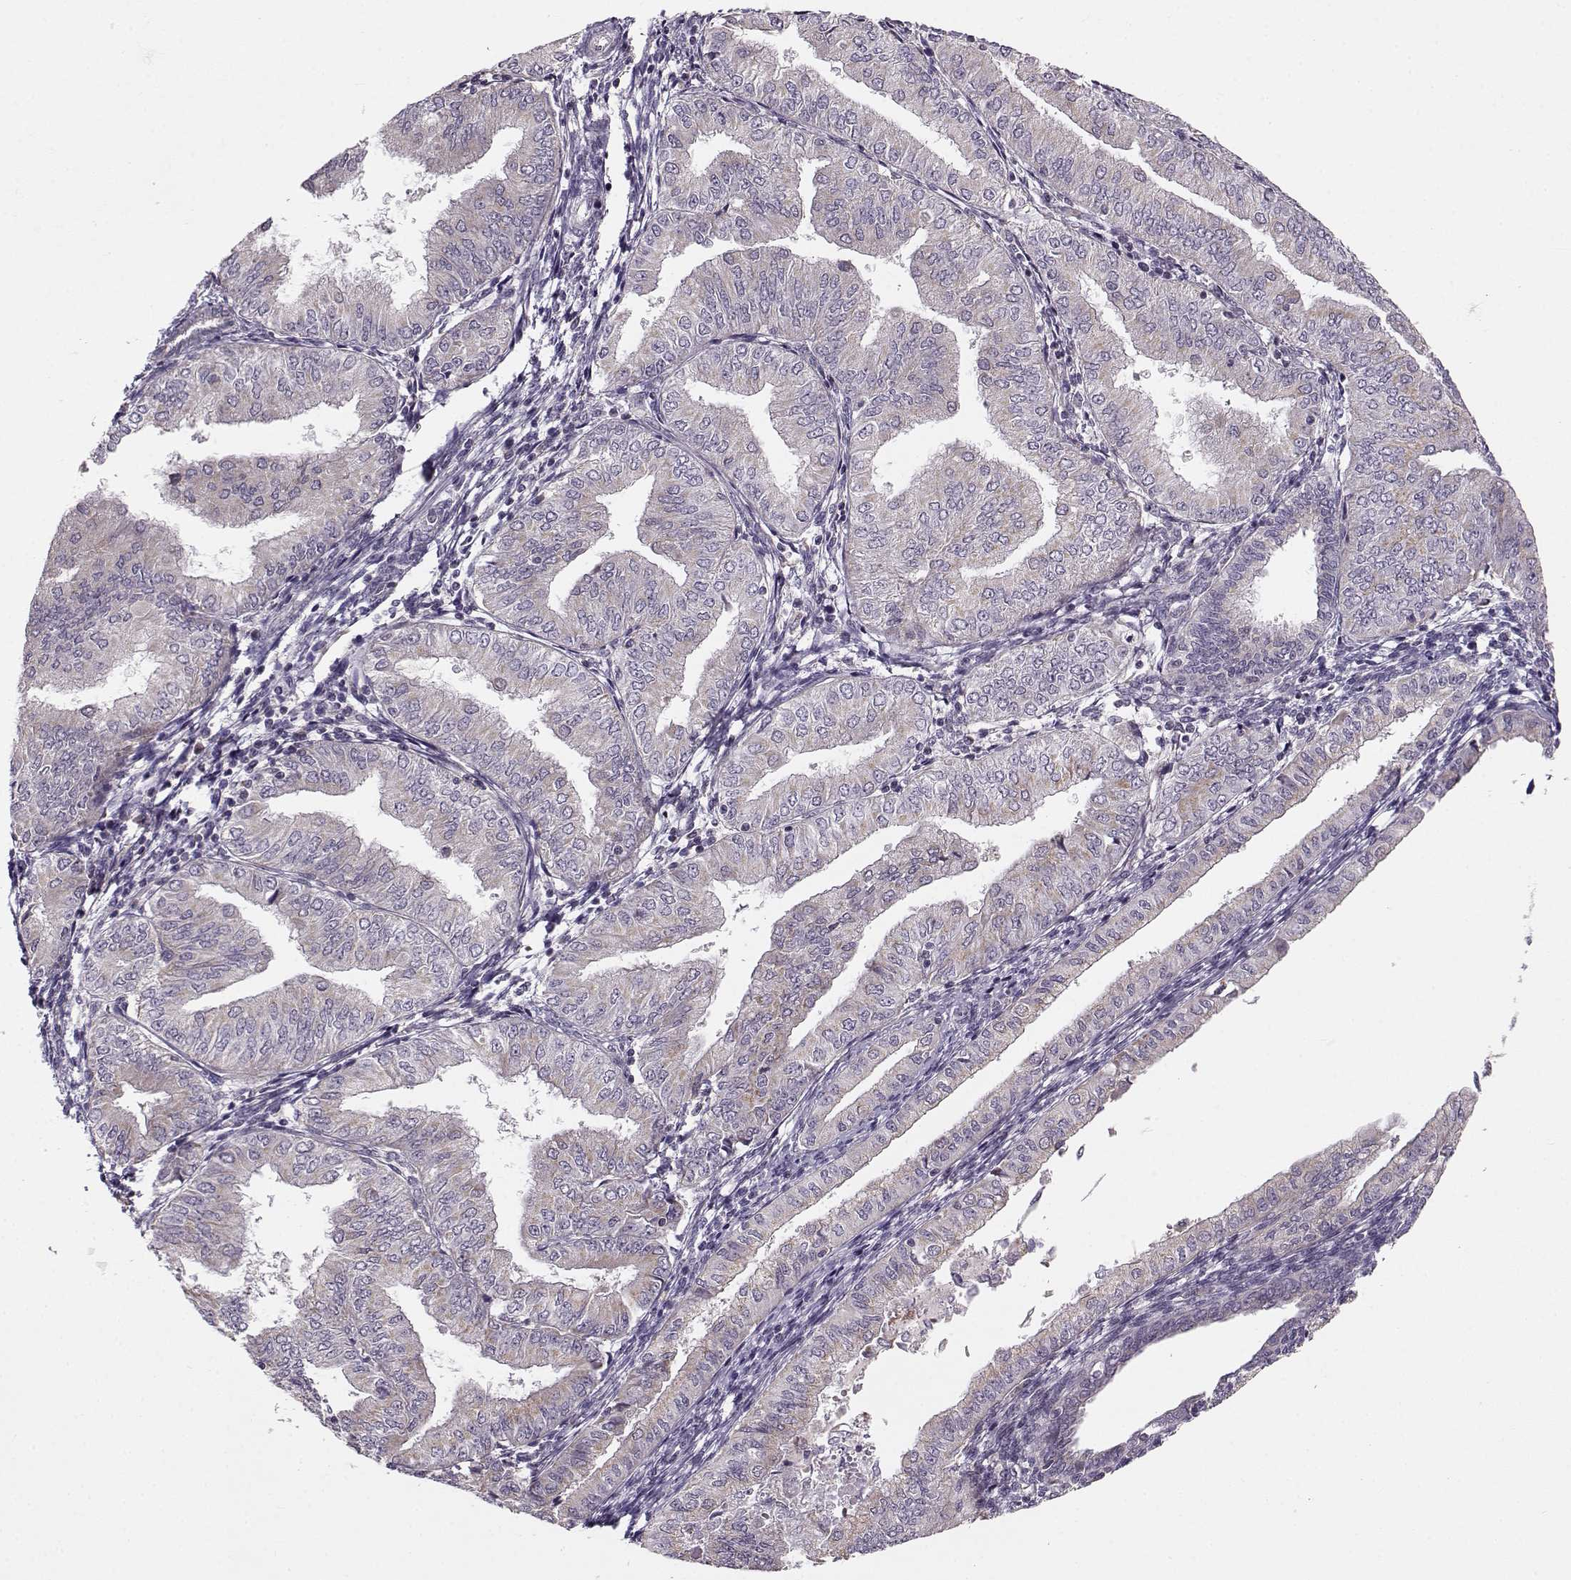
{"staining": {"intensity": "negative", "quantity": "none", "location": "none"}, "tissue": "endometrial cancer", "cell_type": "Tumor cells", "image_type": "cancer", "snomed": [{"axis": "morphology", "description": "Adenocarcinoma, NOS"}, {"axis": "topography", "description": "Endometrium"}], "caption": "This is an immunohistochemistry micrograph of human endometrial adenocarcinoma. There is no expression in tumor cells.", "gene": "SLC4A5", "patient": {"sex": "female", "age": 53}}